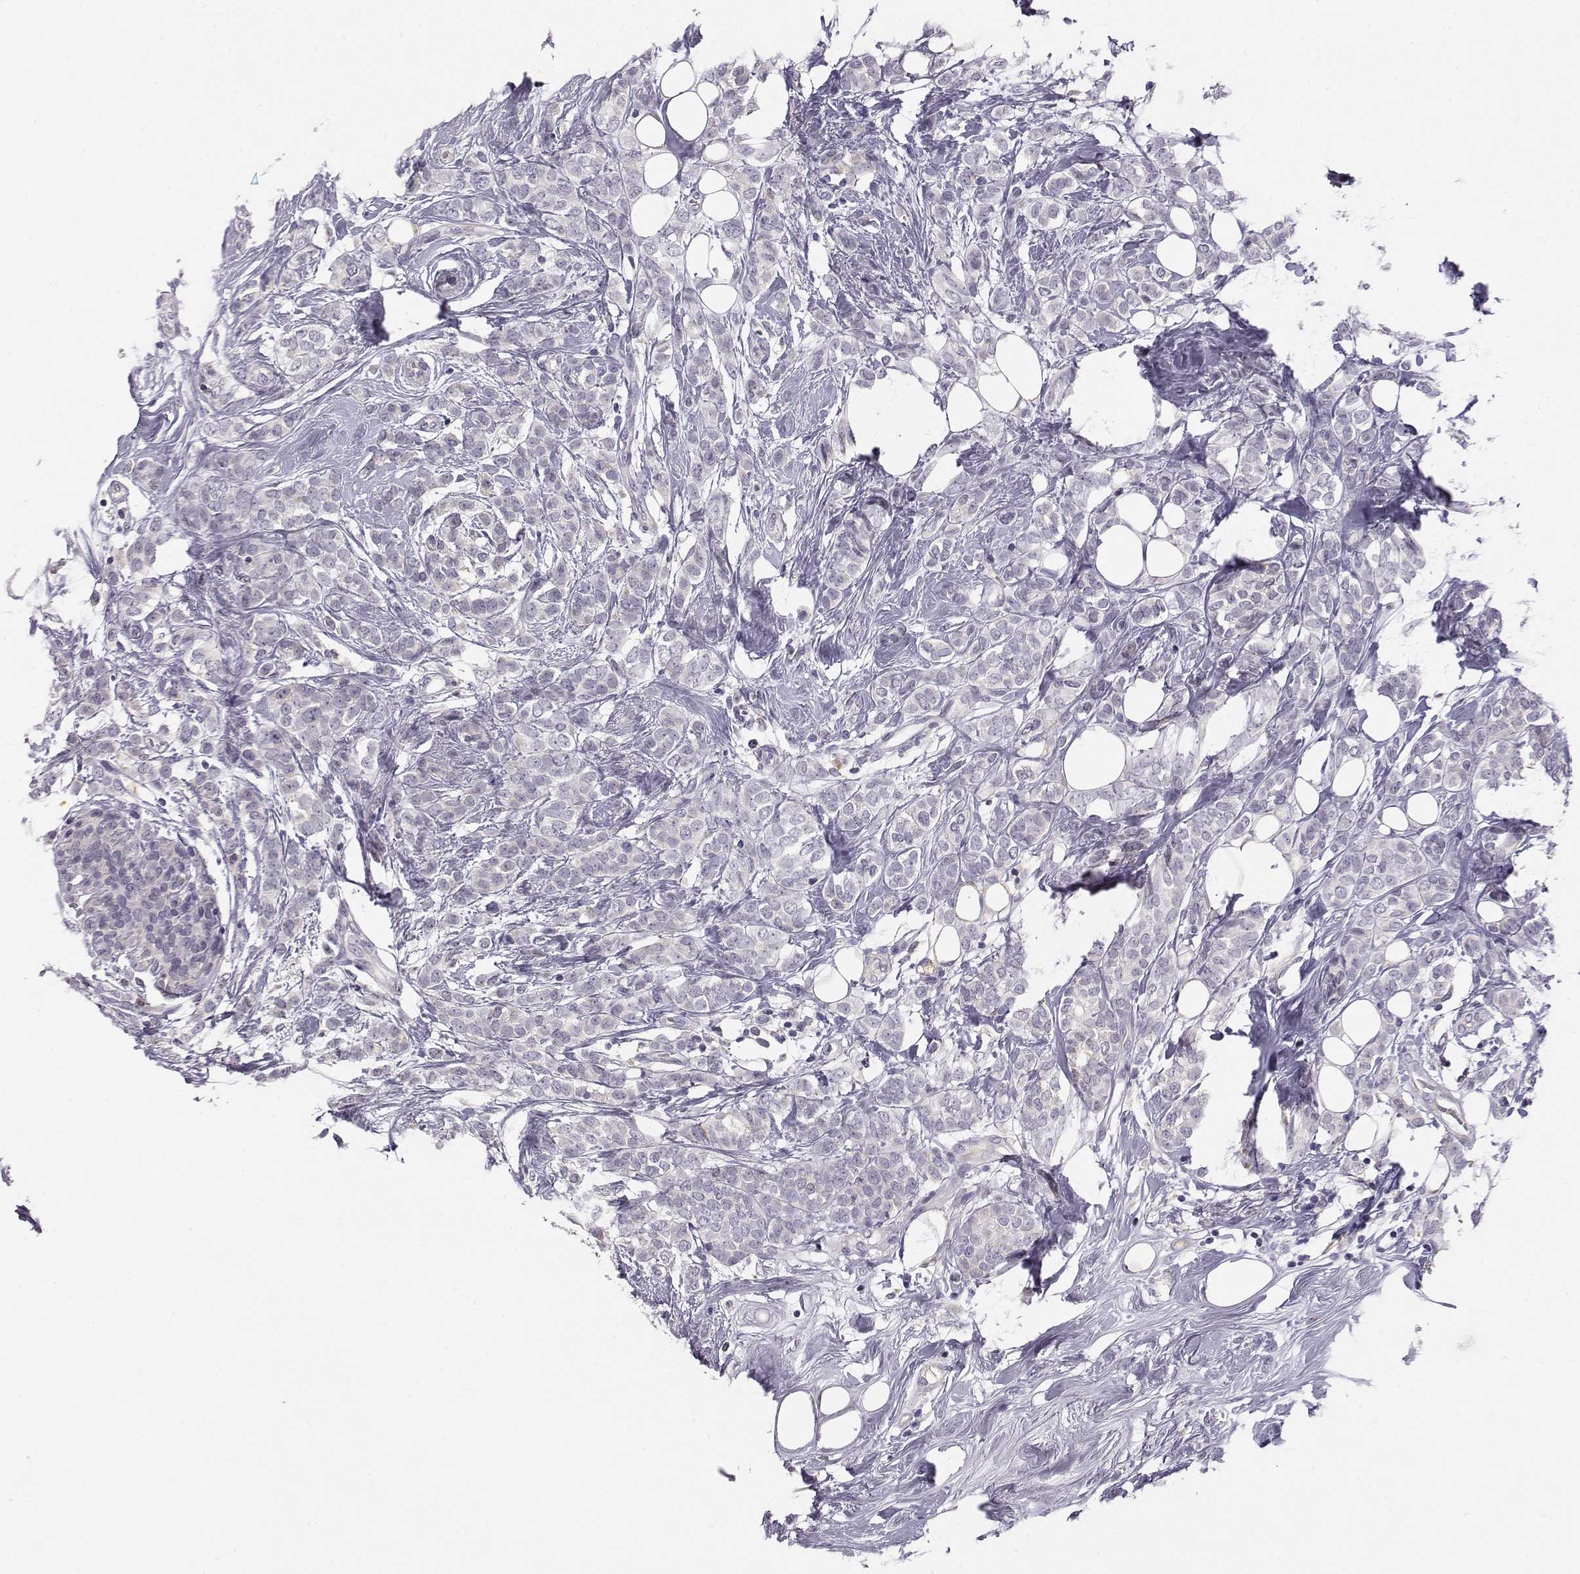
{"staining": {"intensity": "weak", "quantity": "25%-75%", "location": "cytoplasmic/membranous"}, "tissue": "breast cancer", "cell_type": "Tumor cells", "image_type": "cancer", "snomed": [{"axis": "morphology", "description": "Lobular carcinoma"}, {"axis": "topography", "description": "Breast"}], "caption": "A photomicrograph of lobular carcinoma (breast) stained for a protein displays weak cytoplasmic/membranous brown staining in tumor cells.", "gene": "ACSL6", "patient": {"sex": "female", "age": 49}}